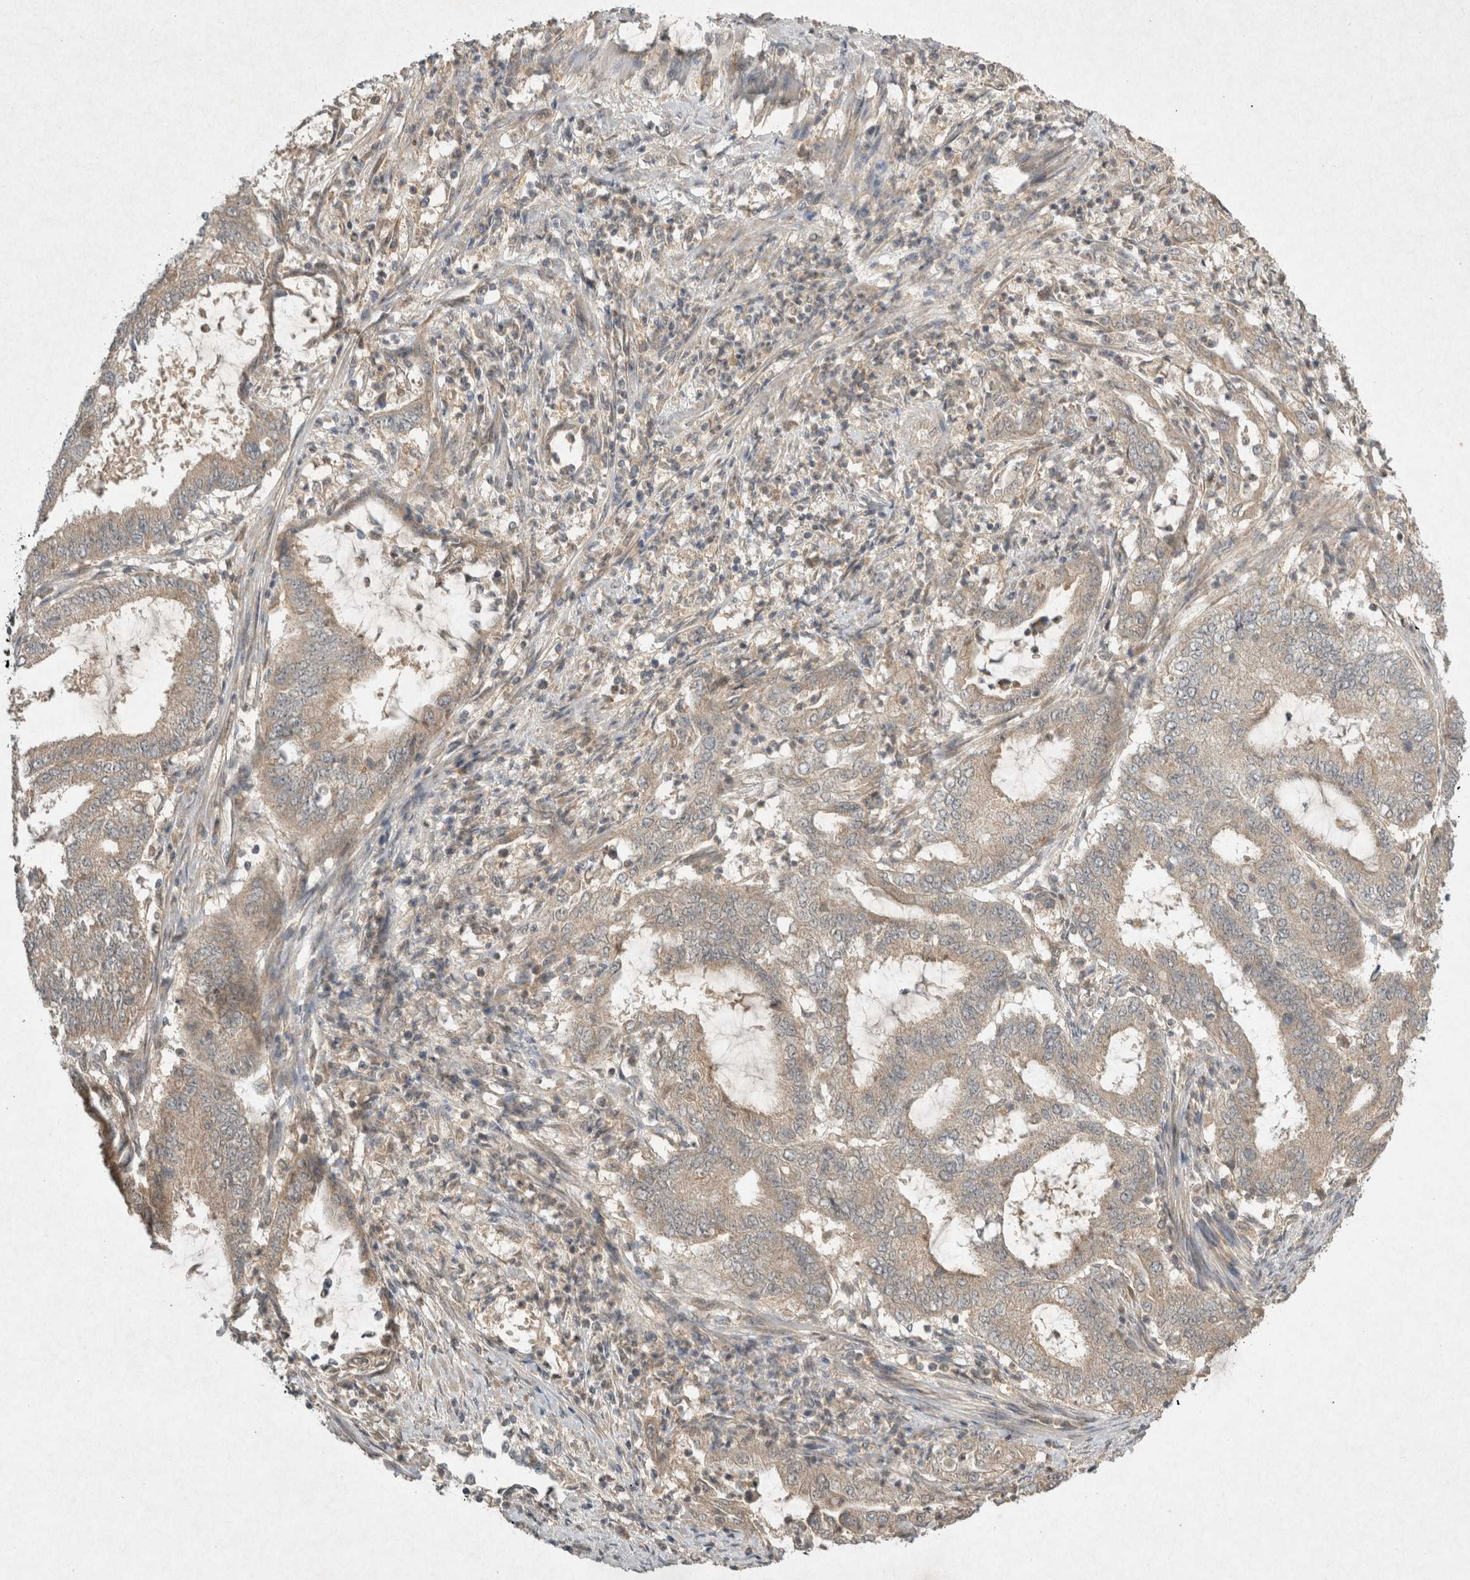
{"staining": {"intensity": "weak", "quantity": ">75%", "location": "cytoplasmic/membranous"}, "tissue": "endometrial cancer", "cell_type": "Tumor cells", "image_type": "cancer", "snomed": [{"axis": "morphology", "description": "Adenocarcinoma, NOS"}, {"axis": "topography", "description": "Endometrium"}], "caption": "A histopathology image of adenocarcinoma (endometrial) stained for a protein reveals weak cytoplasmic/membranous brown staining in tumor cells. Ihc stains the protein of interest in brown and the nuclei are stained blue.", "gene": "LOXL2", "patient": {"sex": "female", "age": 51}}